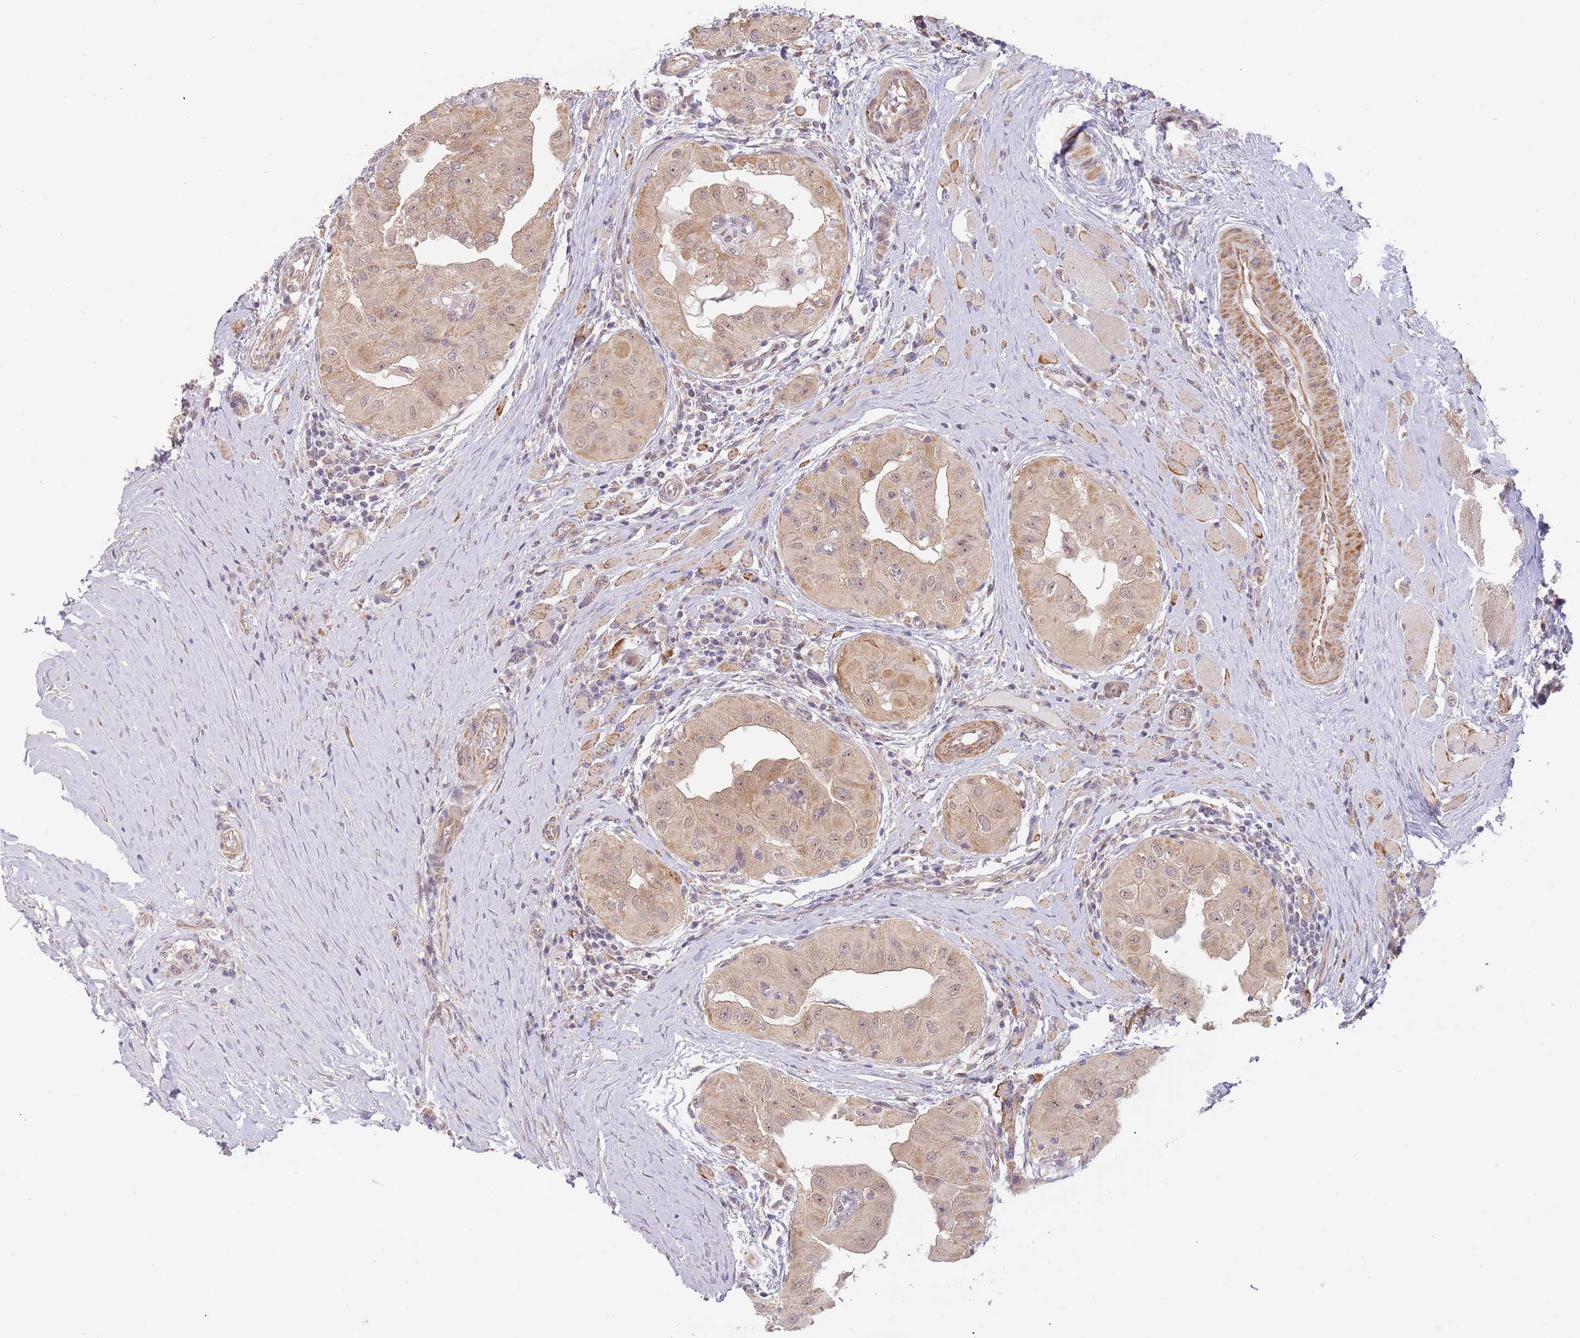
{"staining": {"intensity": "moderate", "quantity": ">75%", "location": "cytoplasmic/membranous"}, "tissue": "thyroid cancer", "cell_type": "Tumor cells", "image_type": "cancer", "snomed": [{"axis": "morphology", "description": "Papillary adenocarcinoma, NOS"}, {"axis": "topography", "description": "Thyroid gland"}], "caption": "The immunohistochemical stain labels moderate cytoplasmic/membranous expression in tumor cells of thyroid cancer (papillary adenocarcinoma) tissue.", "gene": "UQCC3", "patient": {"sex": "female", "age": 59}}